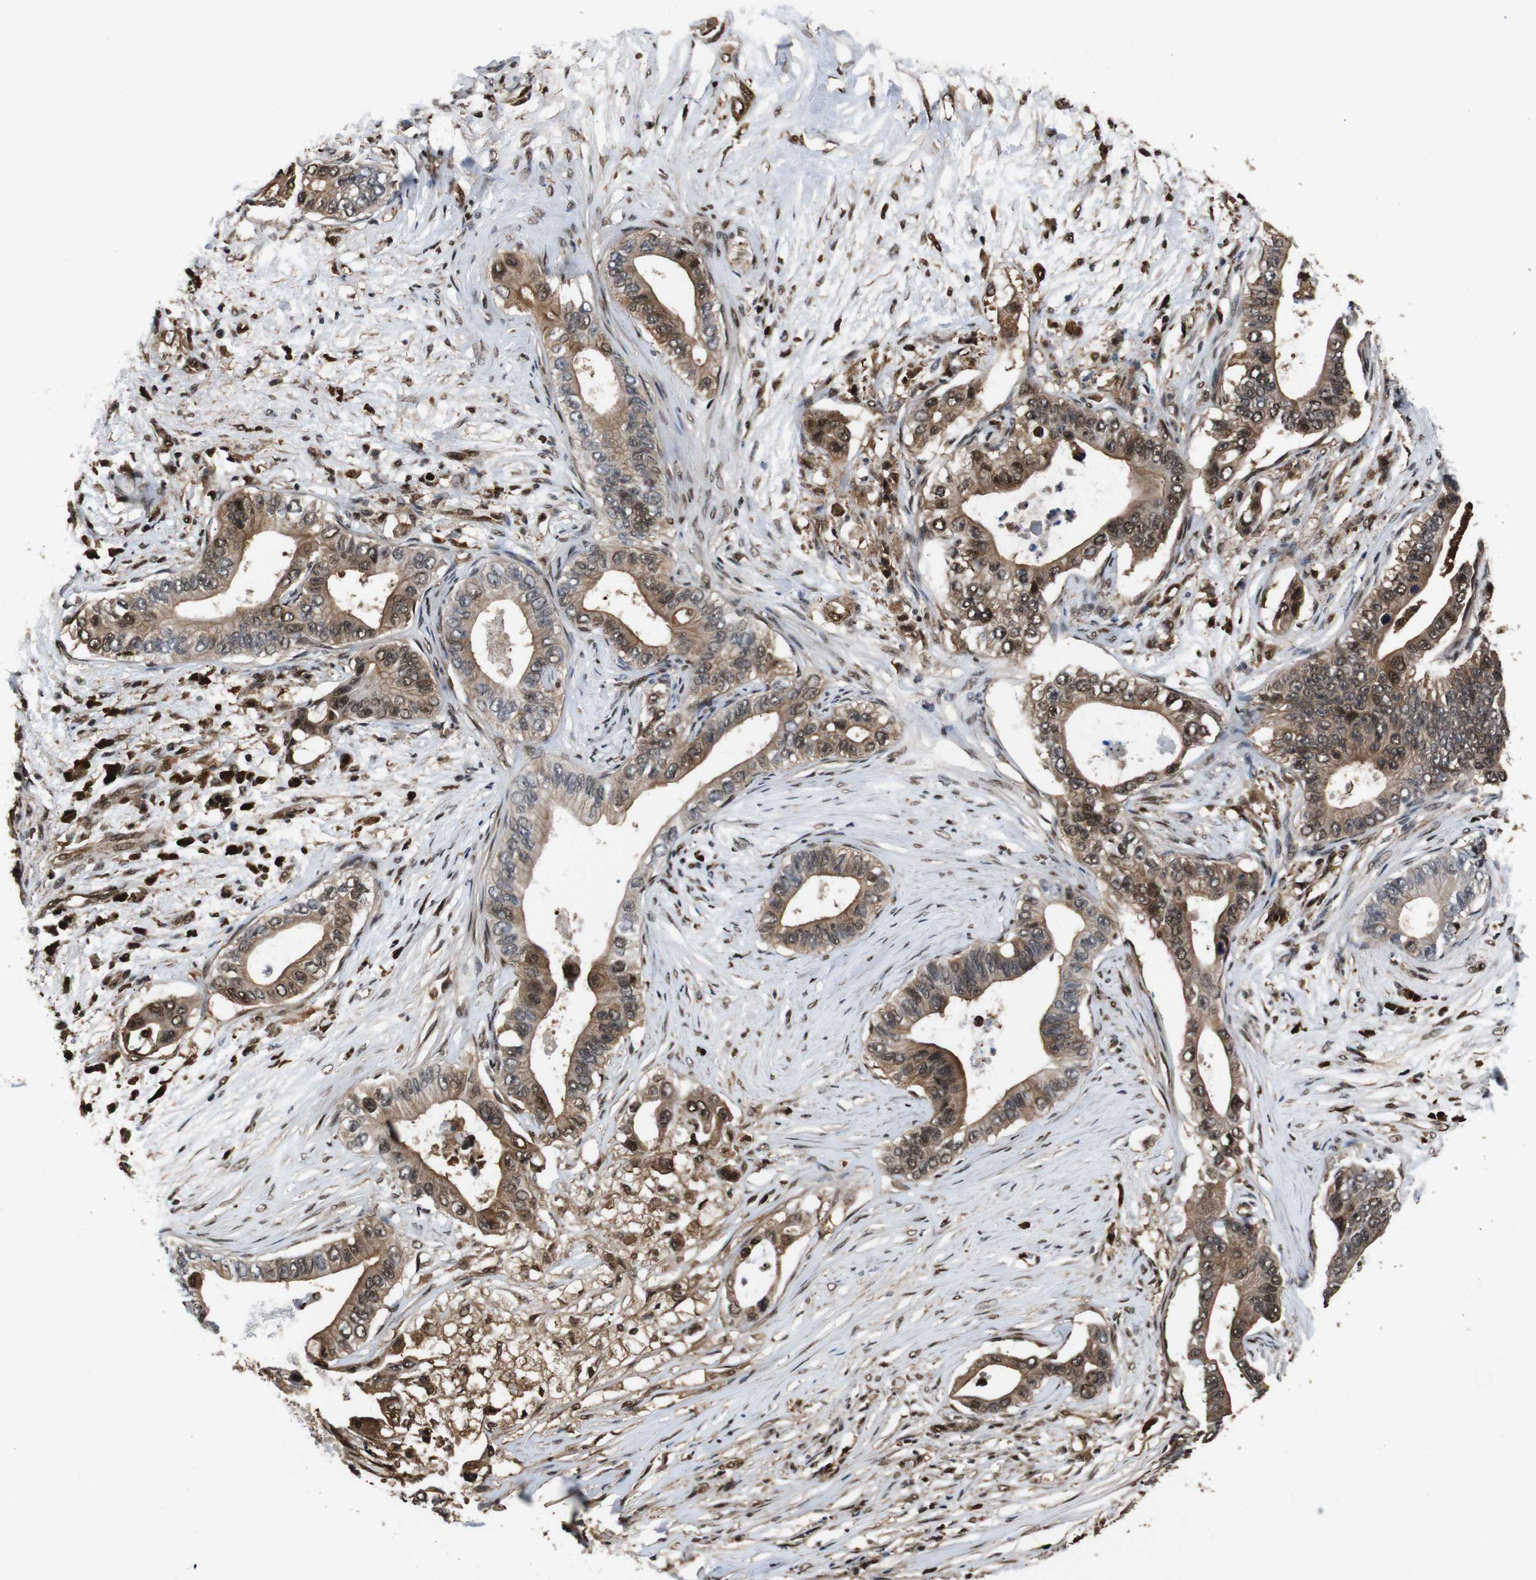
{"staining": {"intensity": "moderate", "quantity": ">75%", "location": "cytoplasmic/membranous,nuclear"}, "tissue": "pancreatic cancer", "cell_type": "Tumor cells", "image_type": "cancer", "snomed": [{"axis": "morphology", "description": "Adenocarcinoma, NOS"}, {"axis": "topography", "description": "Pancreas"}], "caption": "Immunohistochemical staining of human pancreatic cancer reveals medium levels of moderate cytoplasmic/membranous and nuclear positivity in approximately >75% of tumor cells.", "gene": "VCP", "patient": {"sex": "male", "age": 77}}